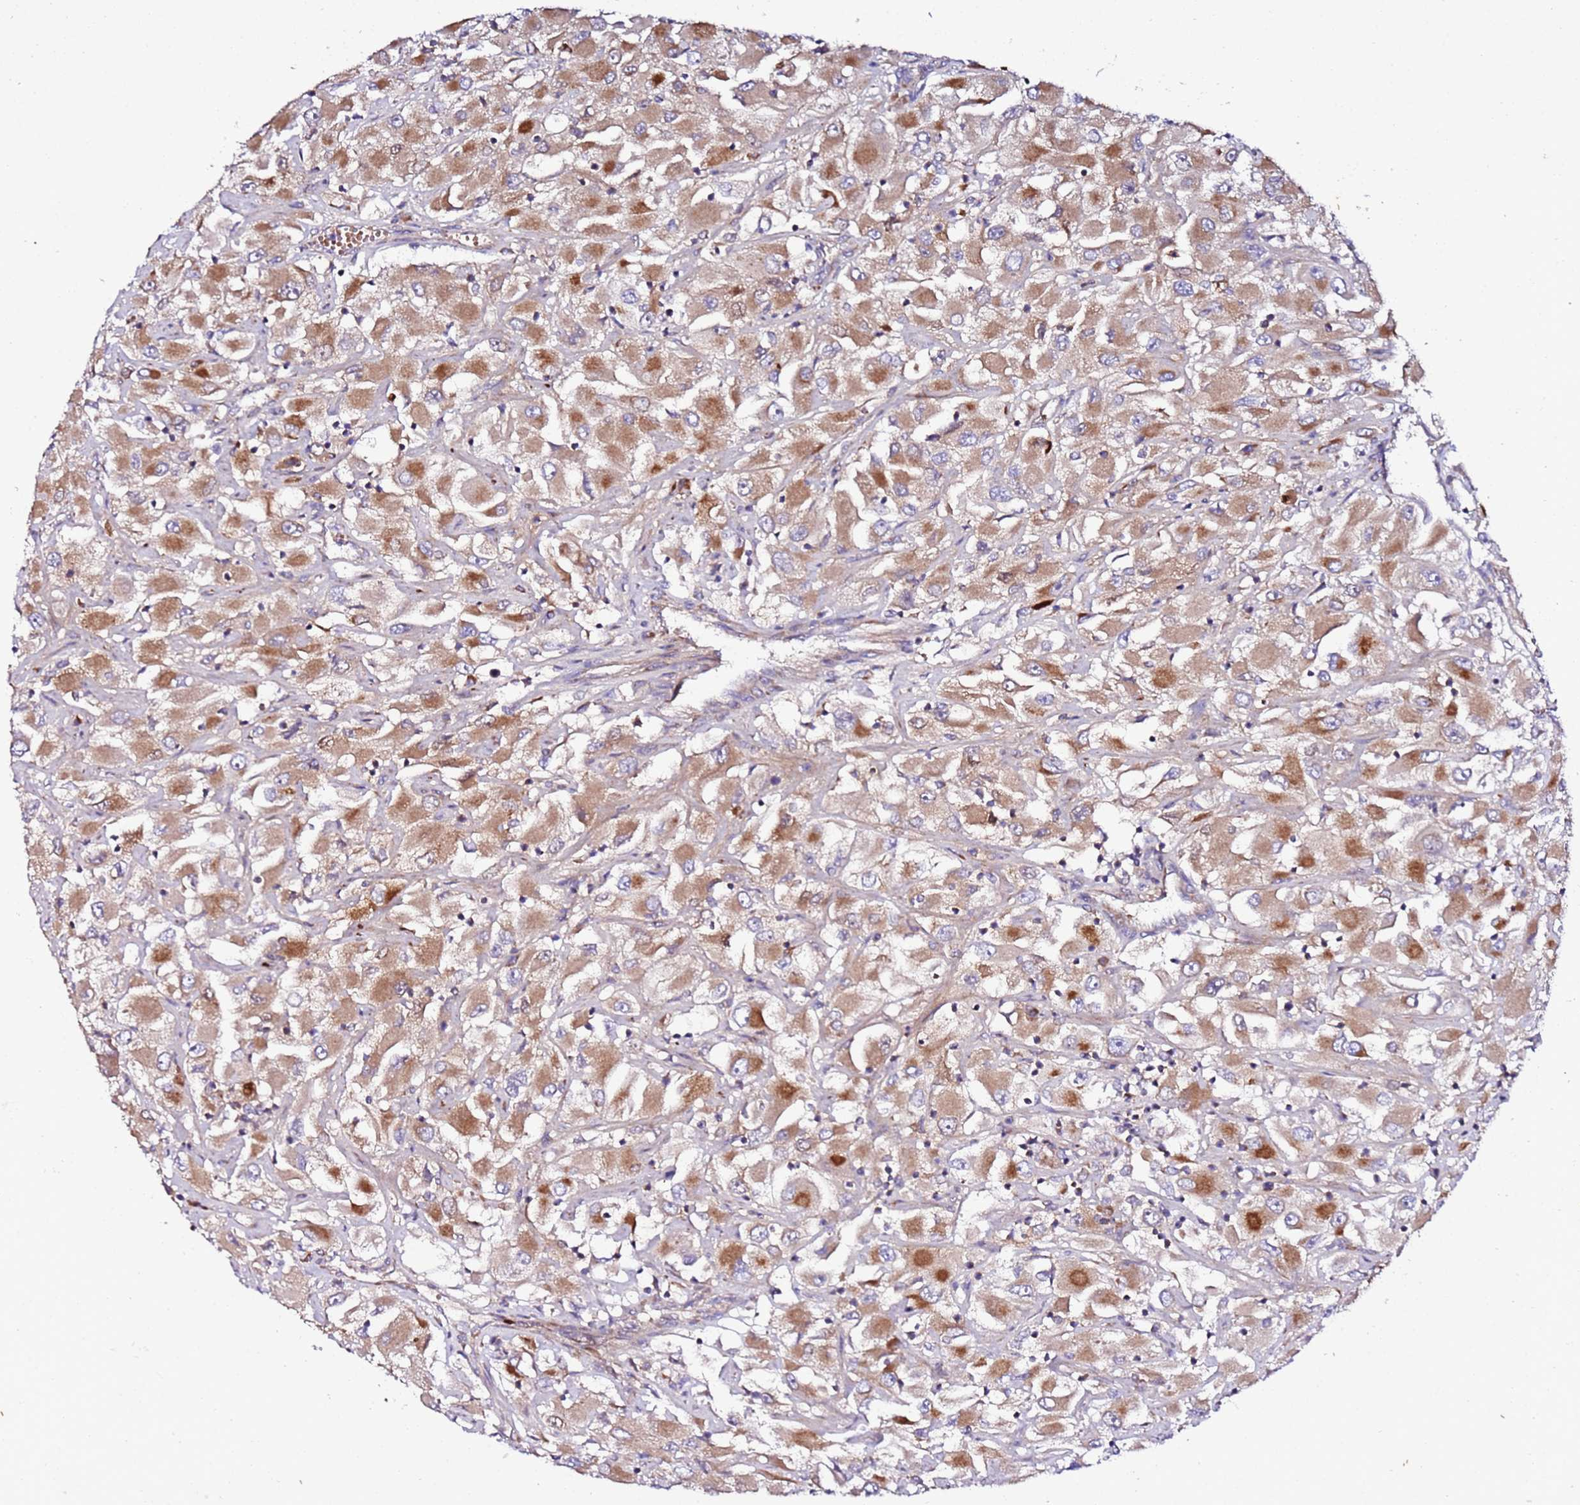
{"staining": {"intensity": "moderate", "quantity": ">75%", "location": "cytoplasmic/membranous"}, "tissue": "renal cancer", "cell_type": "Tumor cells", "image_type": "cancer", "snomed": [{"axis": "morphology", "description": "Adenocarcinoma, NOS"}, {"axis": "topography", "description": "Kidney"}], "caption": "High-power microscopy captured an immunohistochemistry histopathology image of adenocarcinoma (renal), revealing moderate cytoplasmic/membranous expression in approximately >75% of tumor cells.", "gene": "C19orf12", "patient": {"sex": "female", "age": 52}}